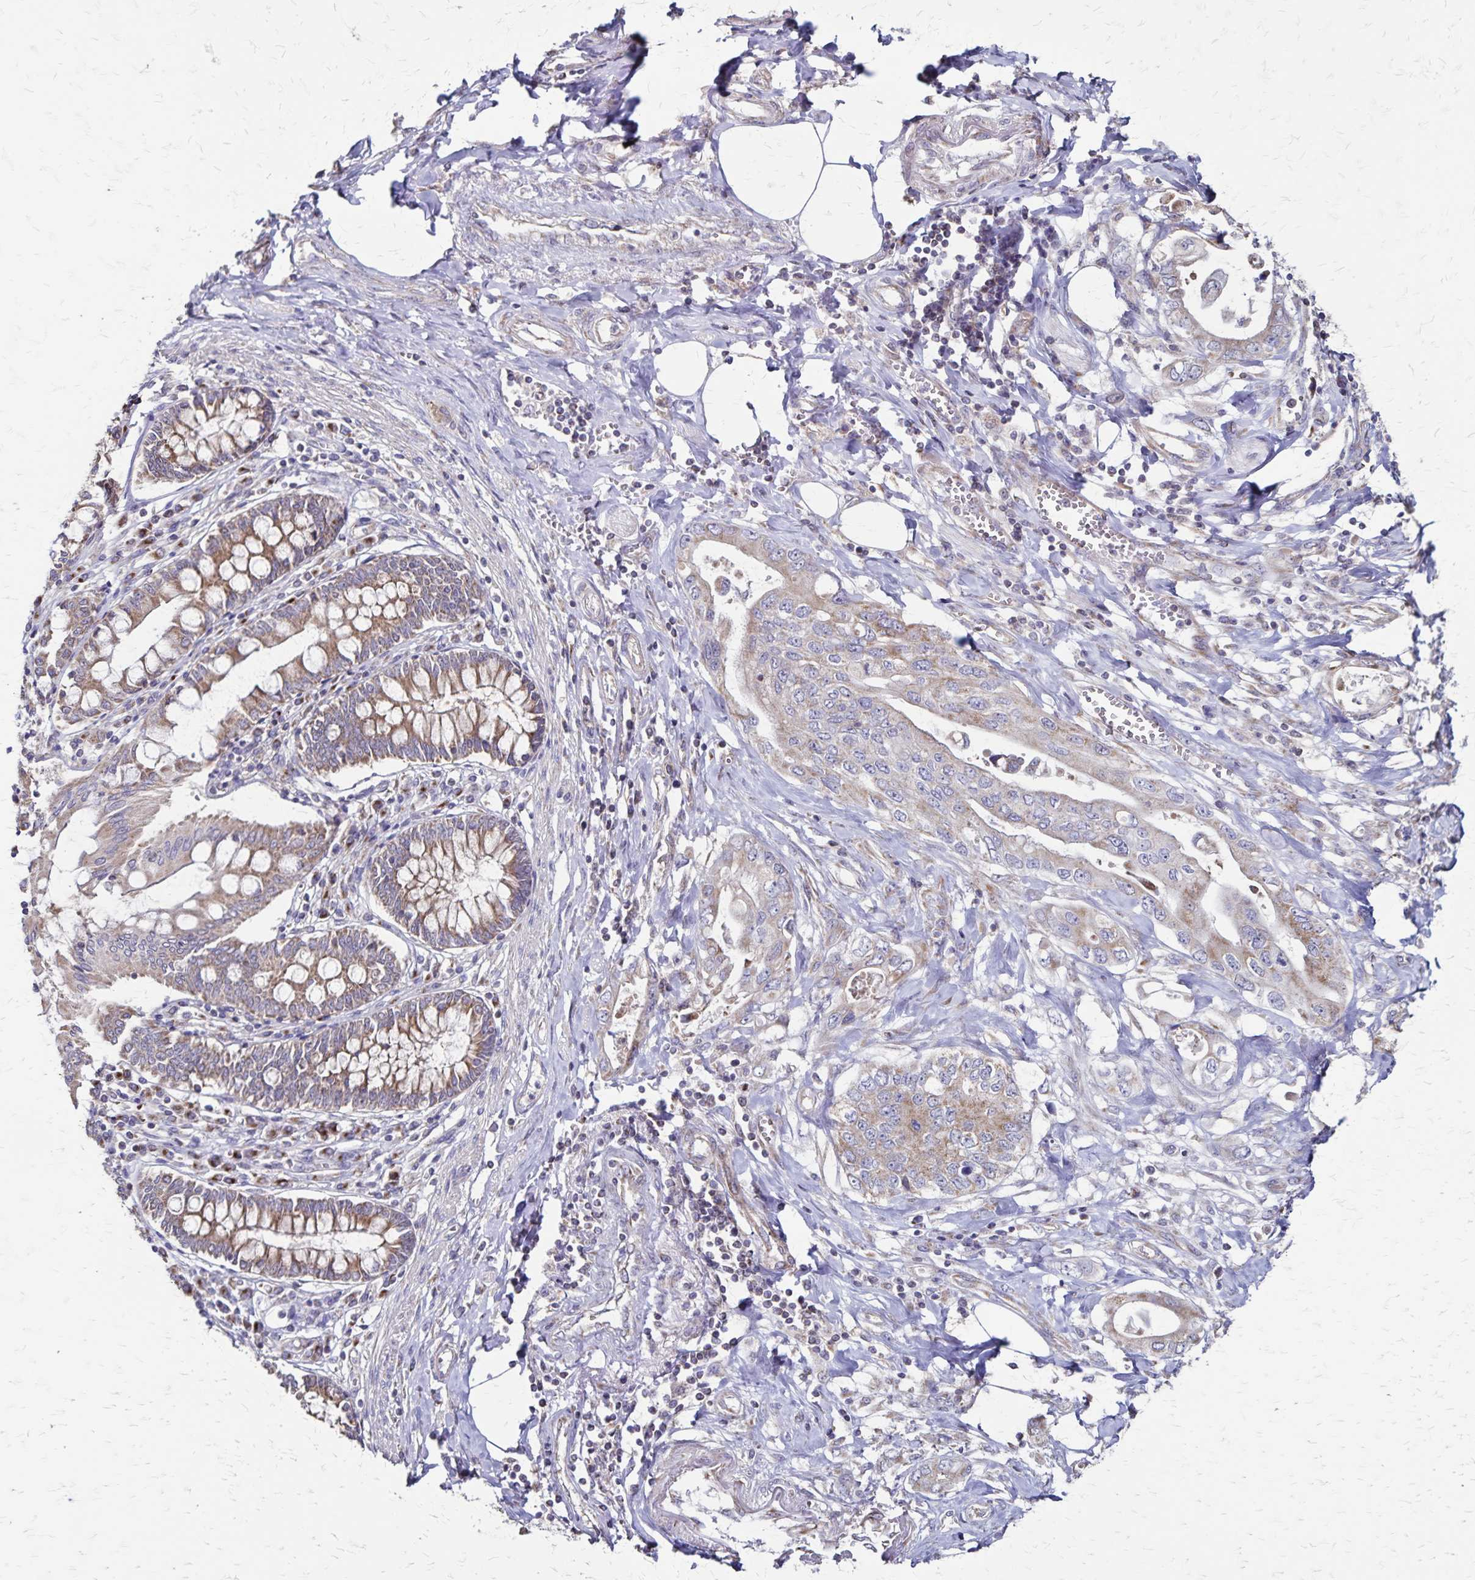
{"staining": {"intensity": "weak", "quantity": "25%-75%", "location": "cytoplasmic/membranous"}, "tissue": "pancreatic cancer", "cell_type": "Tumor cells", "image_type": "cancer", "snomed": [{"axis": "morphology", "description": "Adenocarcinoma, NOS"}, {"axis": "topography", "description": "Pancreas"}], "caption": "About 25%-75% of tumor cells in adenocarcinoma (pancreatic) reveal weak cytoplasmic/membranous protein positivity as visualized by brown immunohistochemical staining.", "gene": "NFS1", "patient": {"sex": "female", "age": 63}}